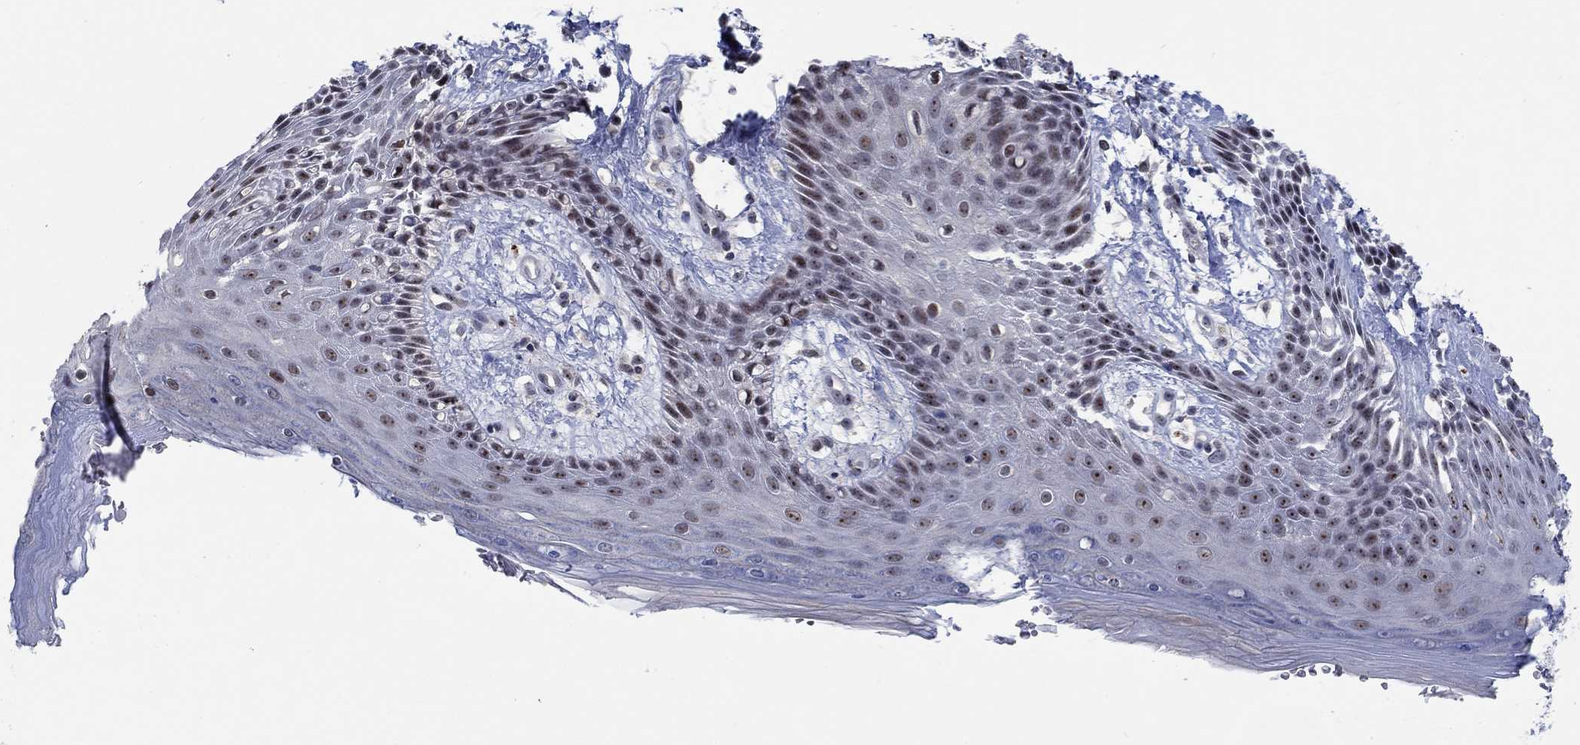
{"staining": {"intensity": "strong", "quantity": "25%-75%", "location": "nuclear"}, "tissue": "skin", "cell_type": "Epidermal cells", "image_type": "normal", "snomed": [{"axis": "morphology", "description": "Normal tissue, NOS"}, {"axis": "topography", "description": "Anal"}], "caption": "Brown immunohistochemical staining in benign human skin demonstrates strong nuclear expression in approximately 25%-75% of epidermal cells.", "gene": "HTN1", "patient": {"sex": "male", "age": 36}}